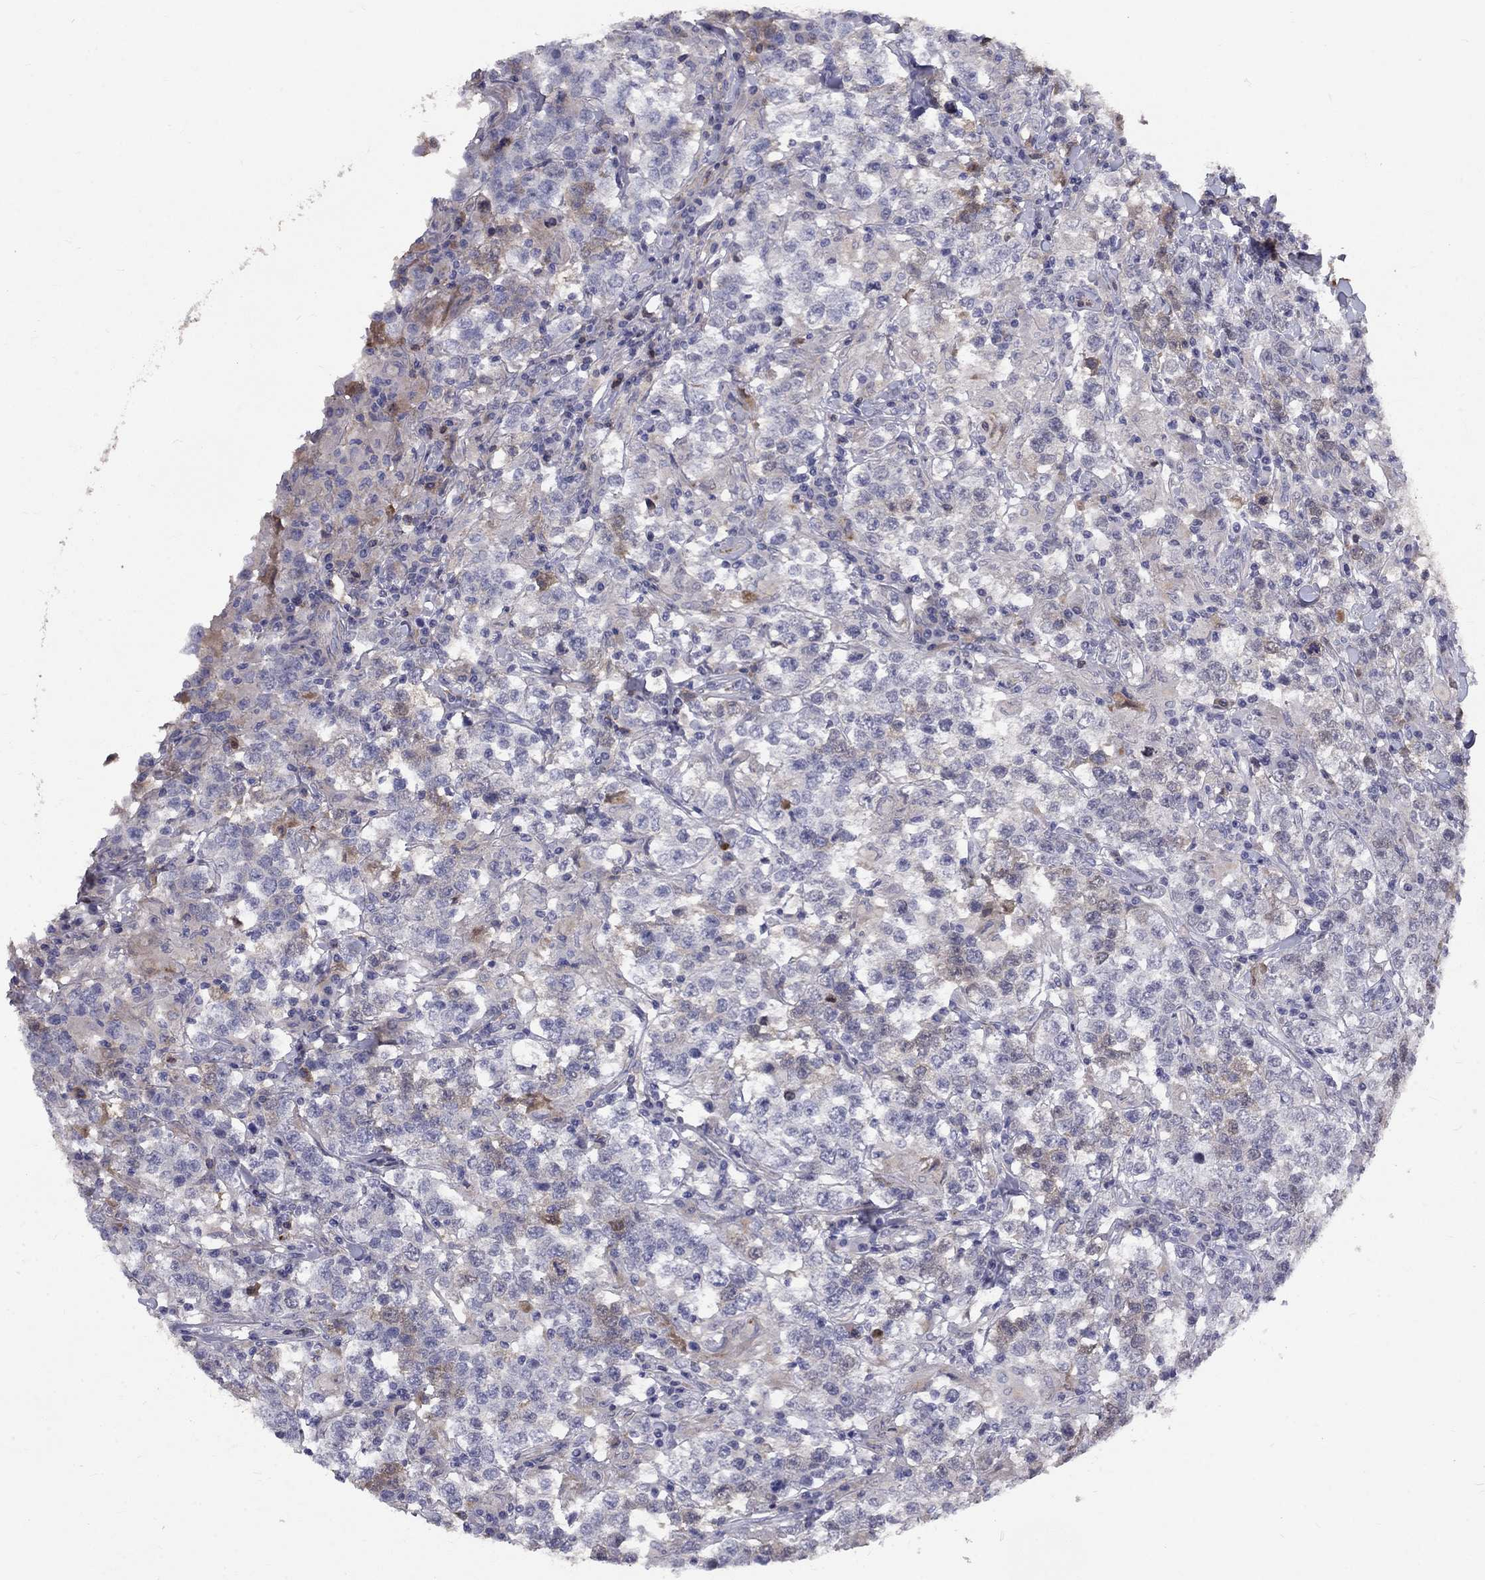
{"staining": {"intensity": "strong", "quantity": "<25%", "location": "cytoplasmic/membranous"}, "tissue": "testis cancer", "cell_type": "Tumor cells", "image_type": "cancer", "snomed": [{"axis": "morphology", "description": "Seminoma, NOS"}, {"axis": "morphology", "description": "Carcinoma, Embryonal, NOS"}, {"axis": "topography", "description": "Testis"}], "caption": "Immunohistochemistry (IHC) of human testis cancer (embryonal carcinoma) shows medium levels of strong cytoplasmic/membranous staining in about <25% of tumor cells. (Stains: DAB (3,3'-diaminobenzidine) in brown, nuclei in blue, Microscopy: brightfield microscopy at high magnification).", "gene": "EPDR1", "patient": {"sex": "male", "age": 41}}